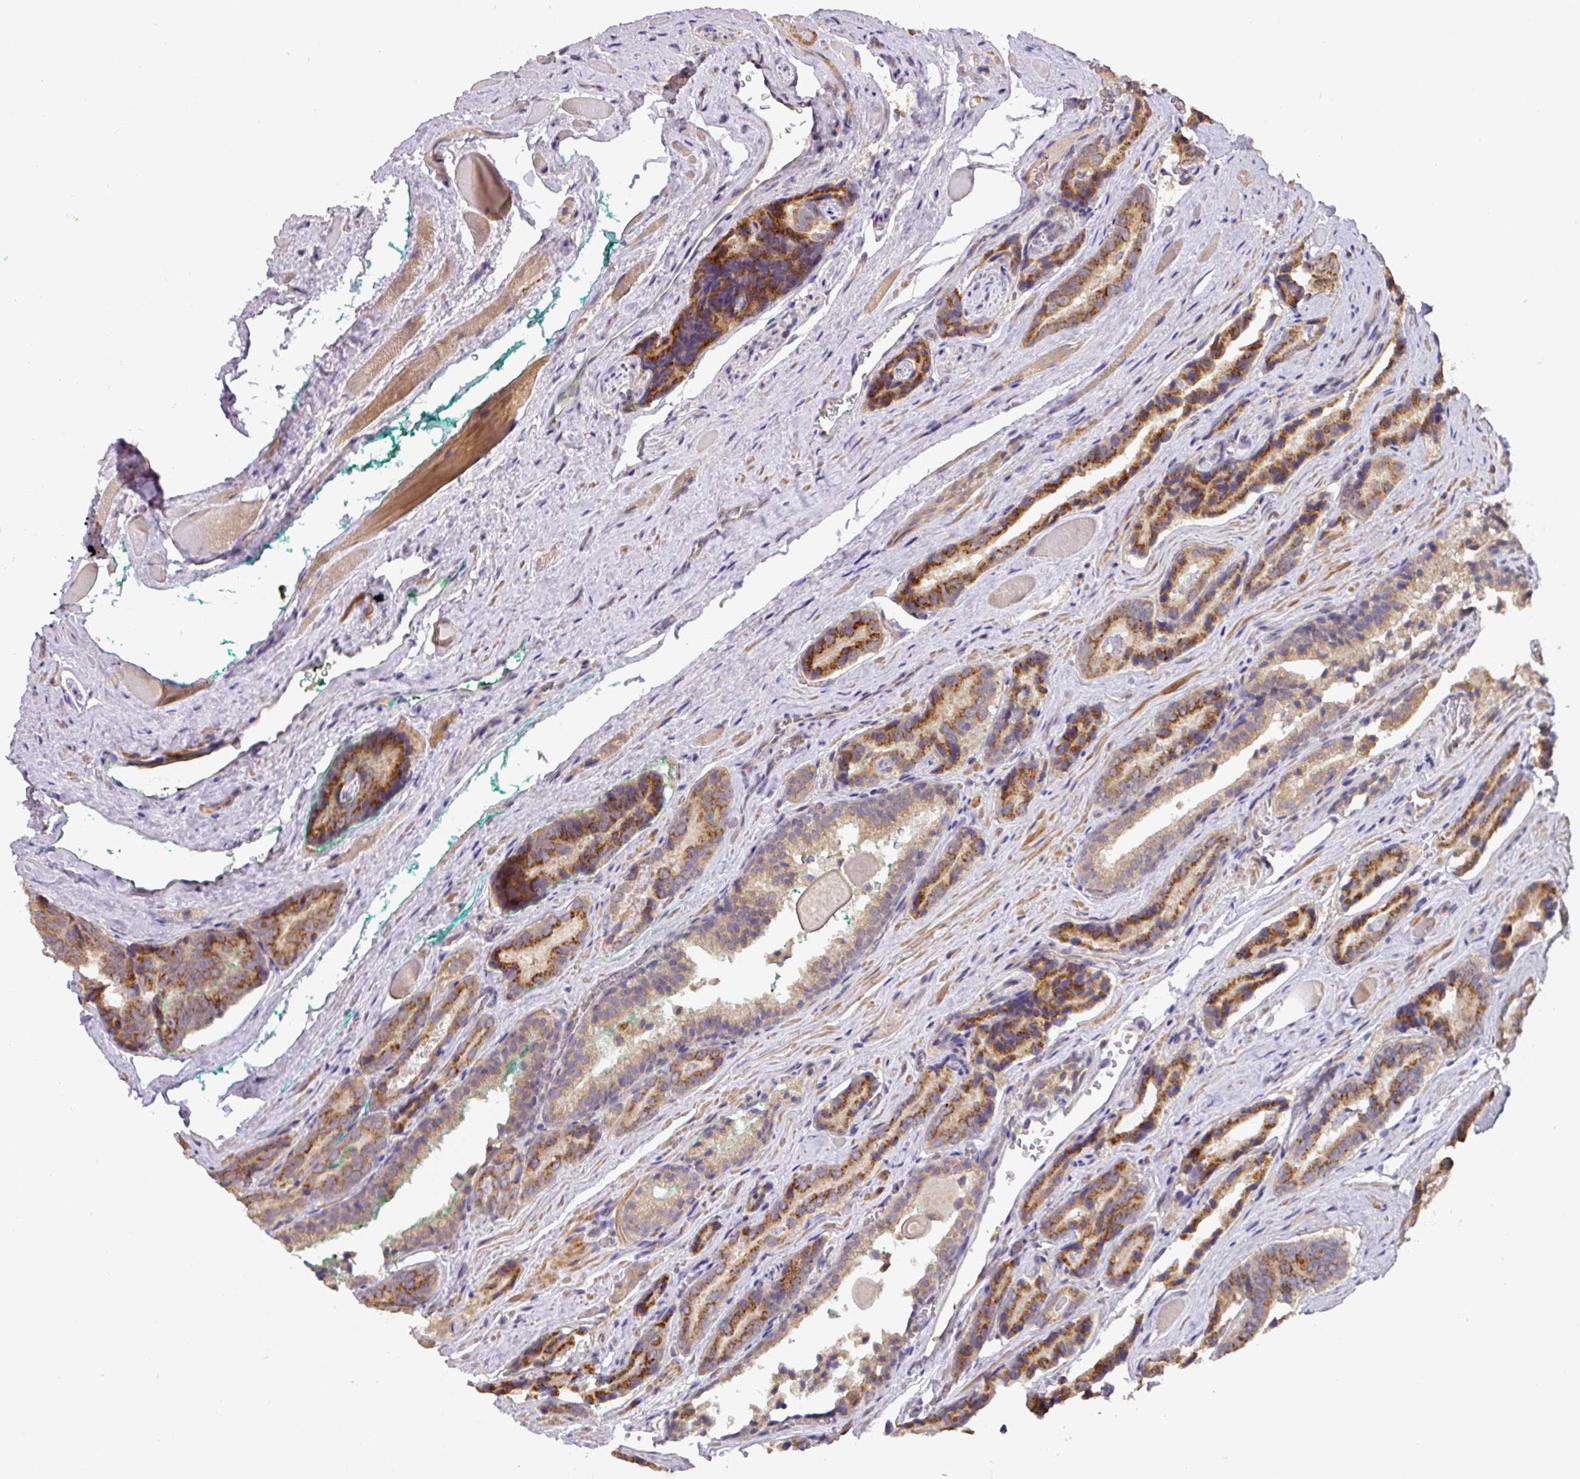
{"staining": {"intensity": "strong", "quantity": "25%-75%", "location": "cytoplasmic/membranous"}, "tissue": "prostate cancer", "cell_type": "Tumor cells", "image_type": "cancer", "snomed": [{"axis": "morphology", "description": "Adenocarcinoma, High grade"}, {"axis": "topography", "description": "Prostate"}], "caption": "Brown immunohistochemical staining in human high-grade adenocarcinoma (prostate) shows strong cytoplasmic/membranous positivity in about 25%-75% of tumor cells. The staining was performed using DAB, with brown indicating positive protein expression. Nuclei are stained blue with hematoxylin.", "gene": "ACVR2B", "patient": {"sex": "male", "age": 72}}